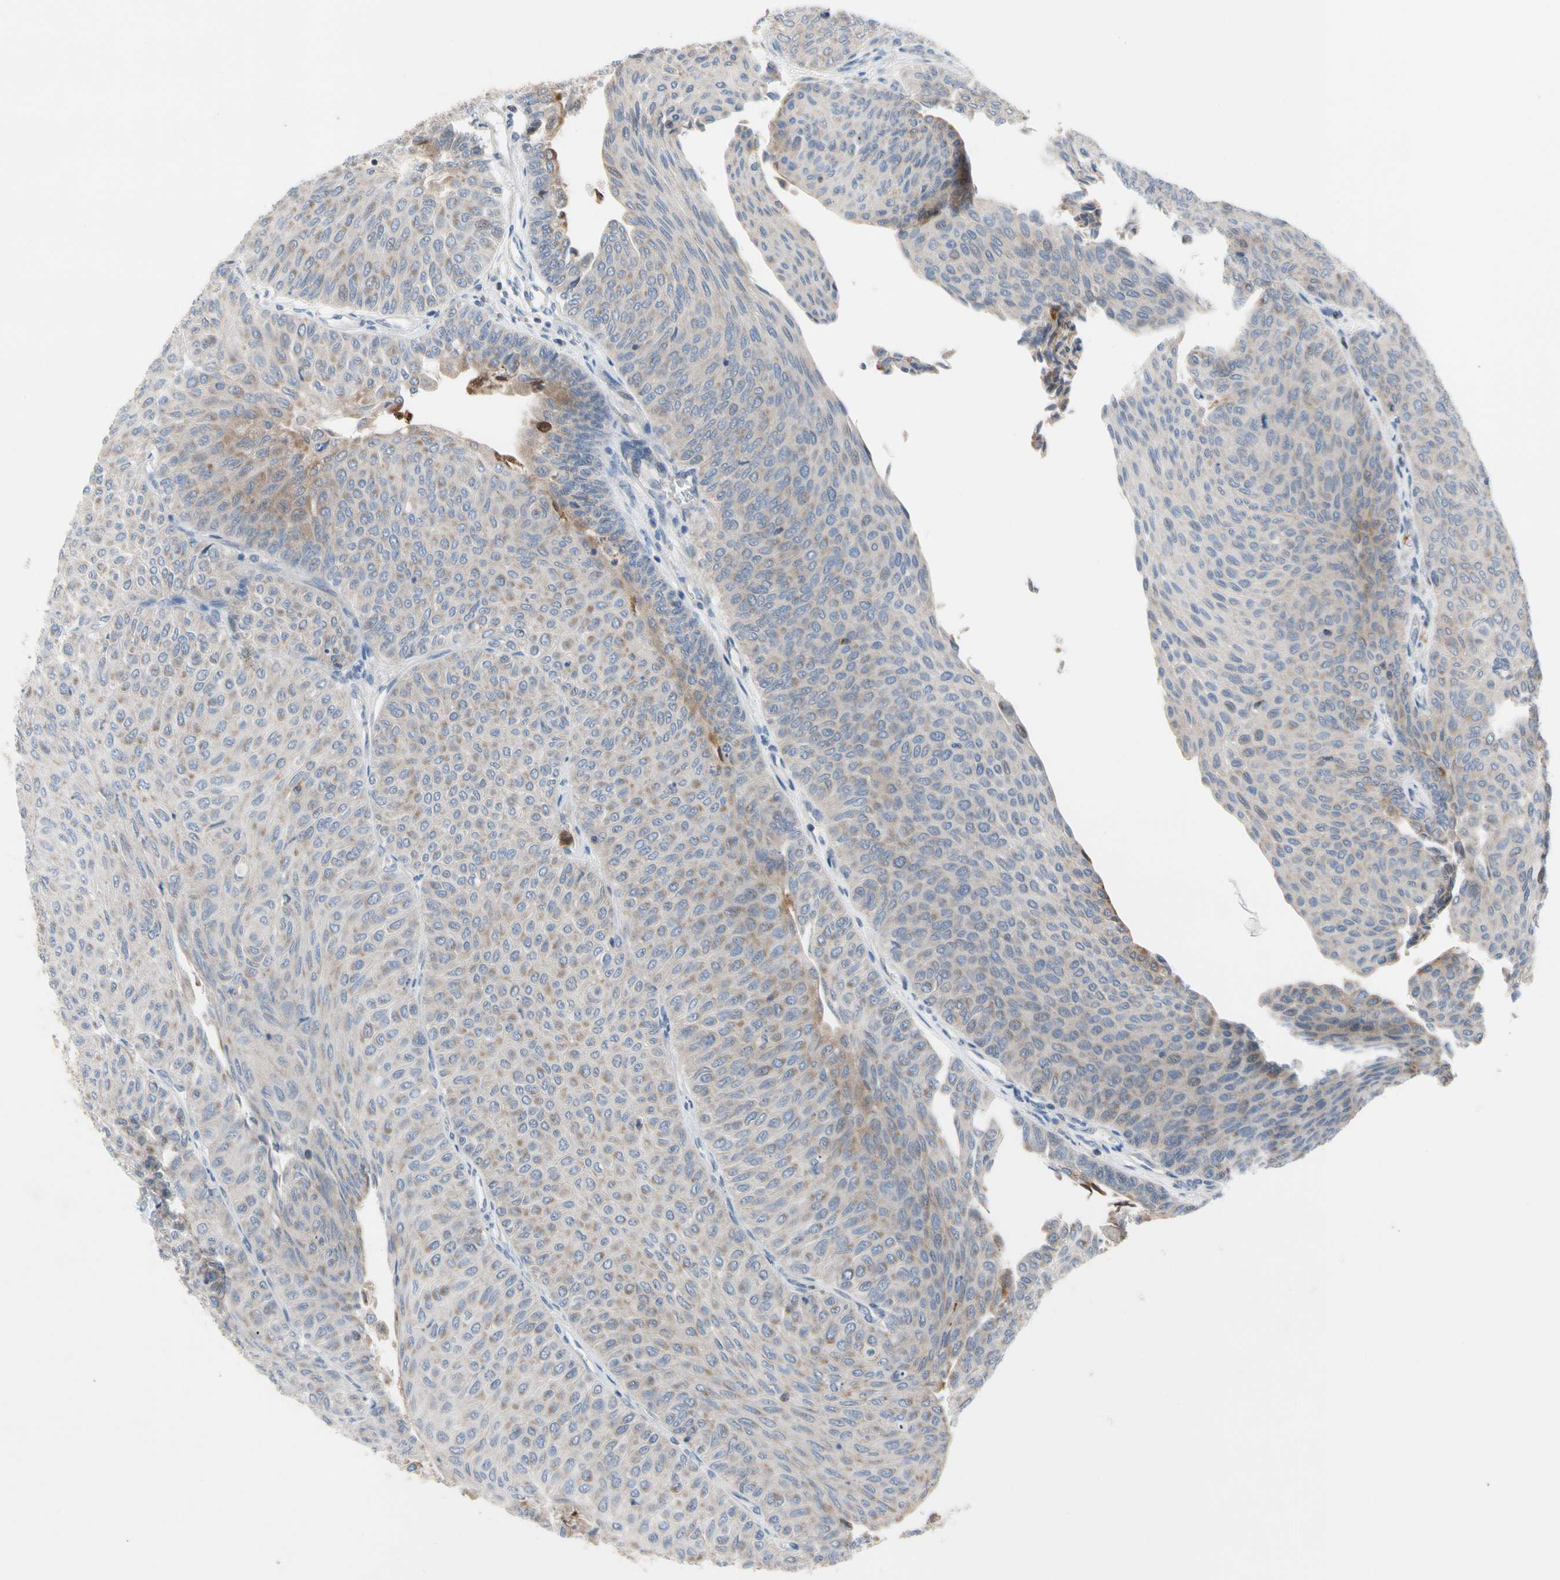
{"staining": {"intensity": "weak", "quantity": "25%-75%", "location": "cytoplasmic/membranous"}, "tissue": "urothelial cancer", "cell_type": "Tumor cells", "image_type": "cancer", "snomed": [{"axis": "morphology", "description": "Urothelial carcinoma, Low grade"}, {"axis": "topography", "description": "Urinary bladder"}], "caption": "An IHC micrograph of tumor tissue is shown. Protein staining in brown shows weak cytoplasmic/membranous positivity in low-grade urothelial carcinoma within tumor cells. (Brightfield microscopy of DAB IHC at high magnification).", "gene": "MCL1", "patient": {"sex": "male", "age": 78}}